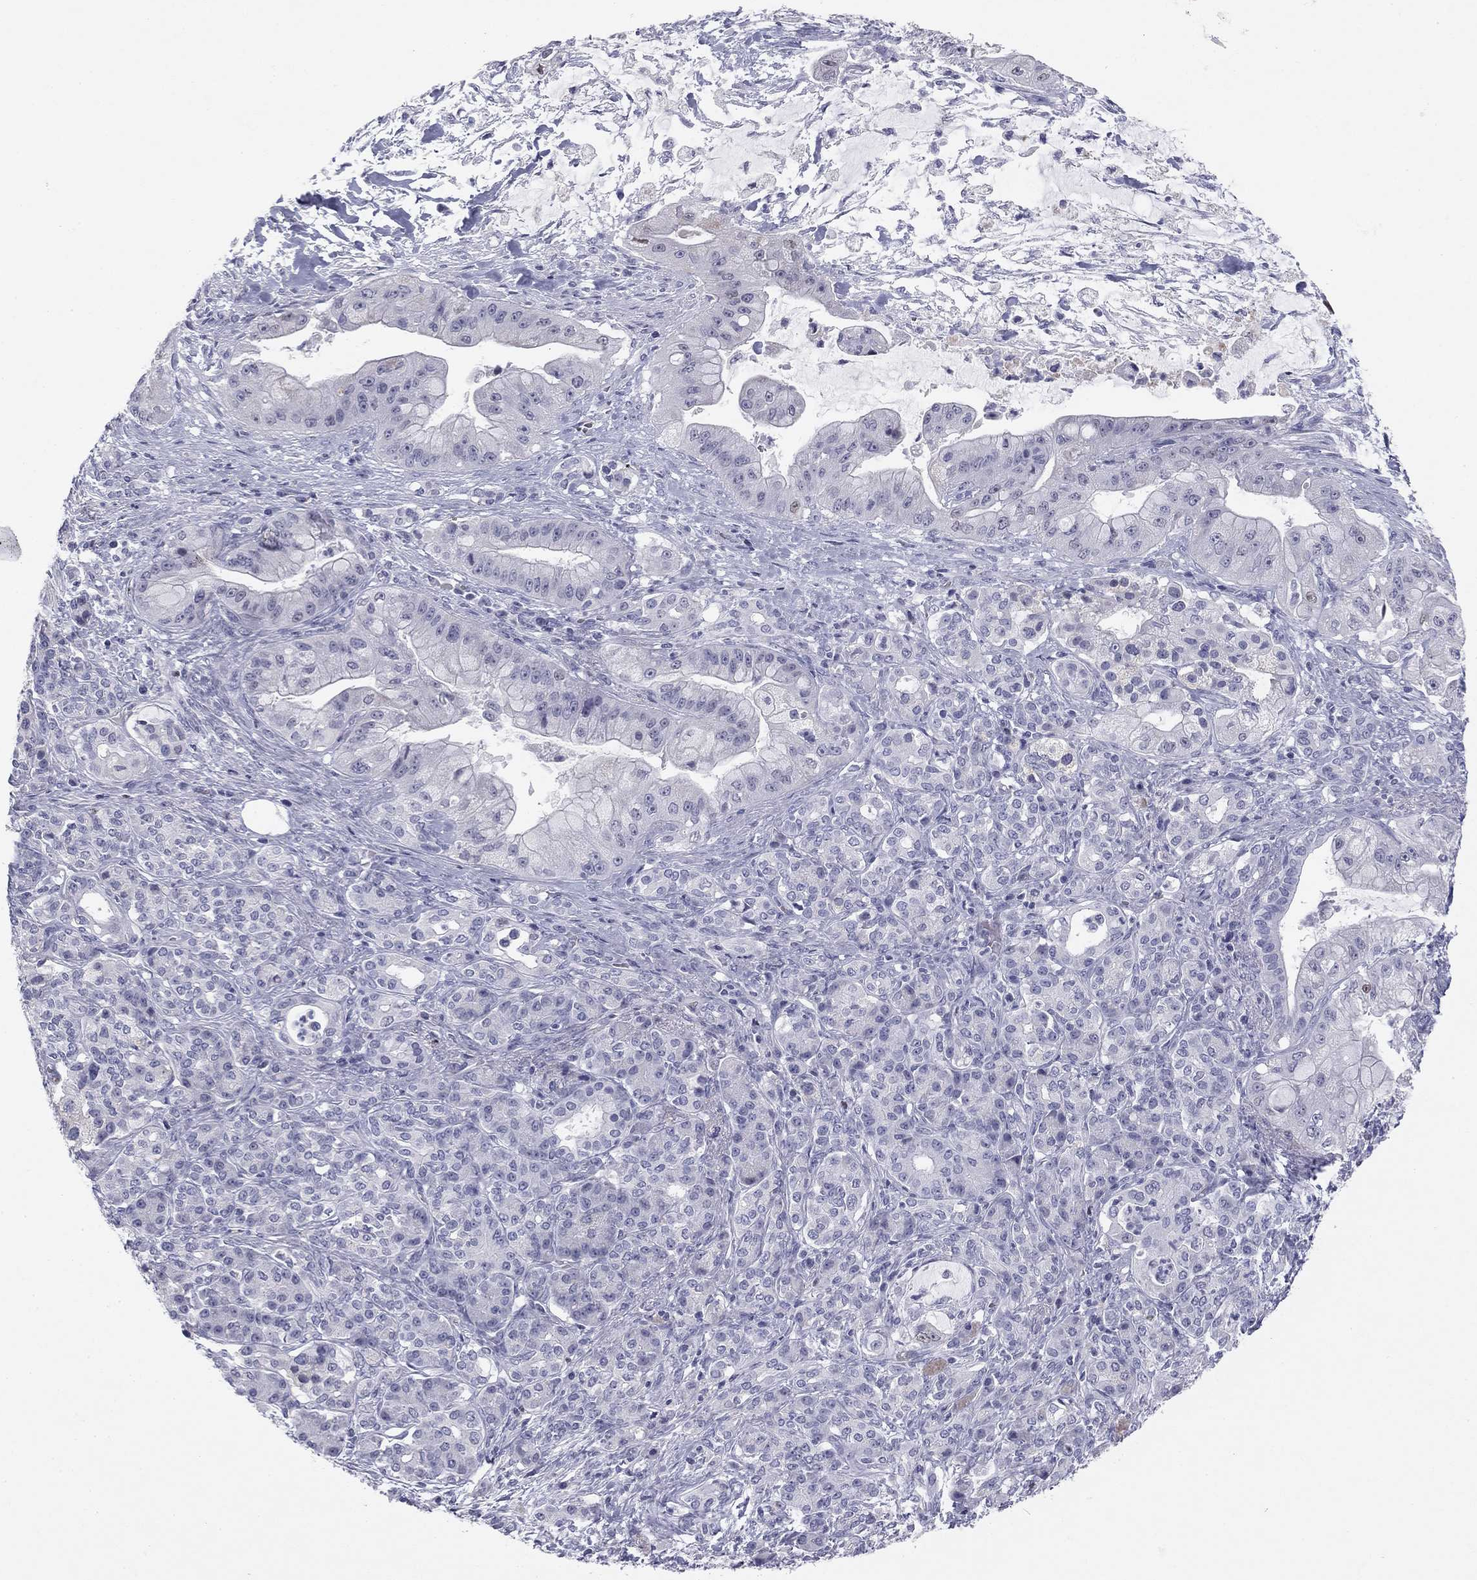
{"staining": {"intensity": "negative", "quantity": "none", "location": "none"}, "tissue": "pancreatic cancer", "cell_type": "Tumor cells", "image_type": "cancer", "snomed": [{"axis": "morphology", "description": "Normal tissue, NOS"}, {"axis": "morphology", "description": "Inflammation, NOS"}, {"axis": "morphology", "description": "Adenocarcinoma, NOS"}, {"axis": "topography", "description": "Pancreas"}], "caption": "Pancreatic cancer (adenocarcinoma) was stained to show a protein in brown. There is no significant positivity in tumor cells.", "gene": "TFAP2B", "patient": {"sex": "male", "age": 57}}